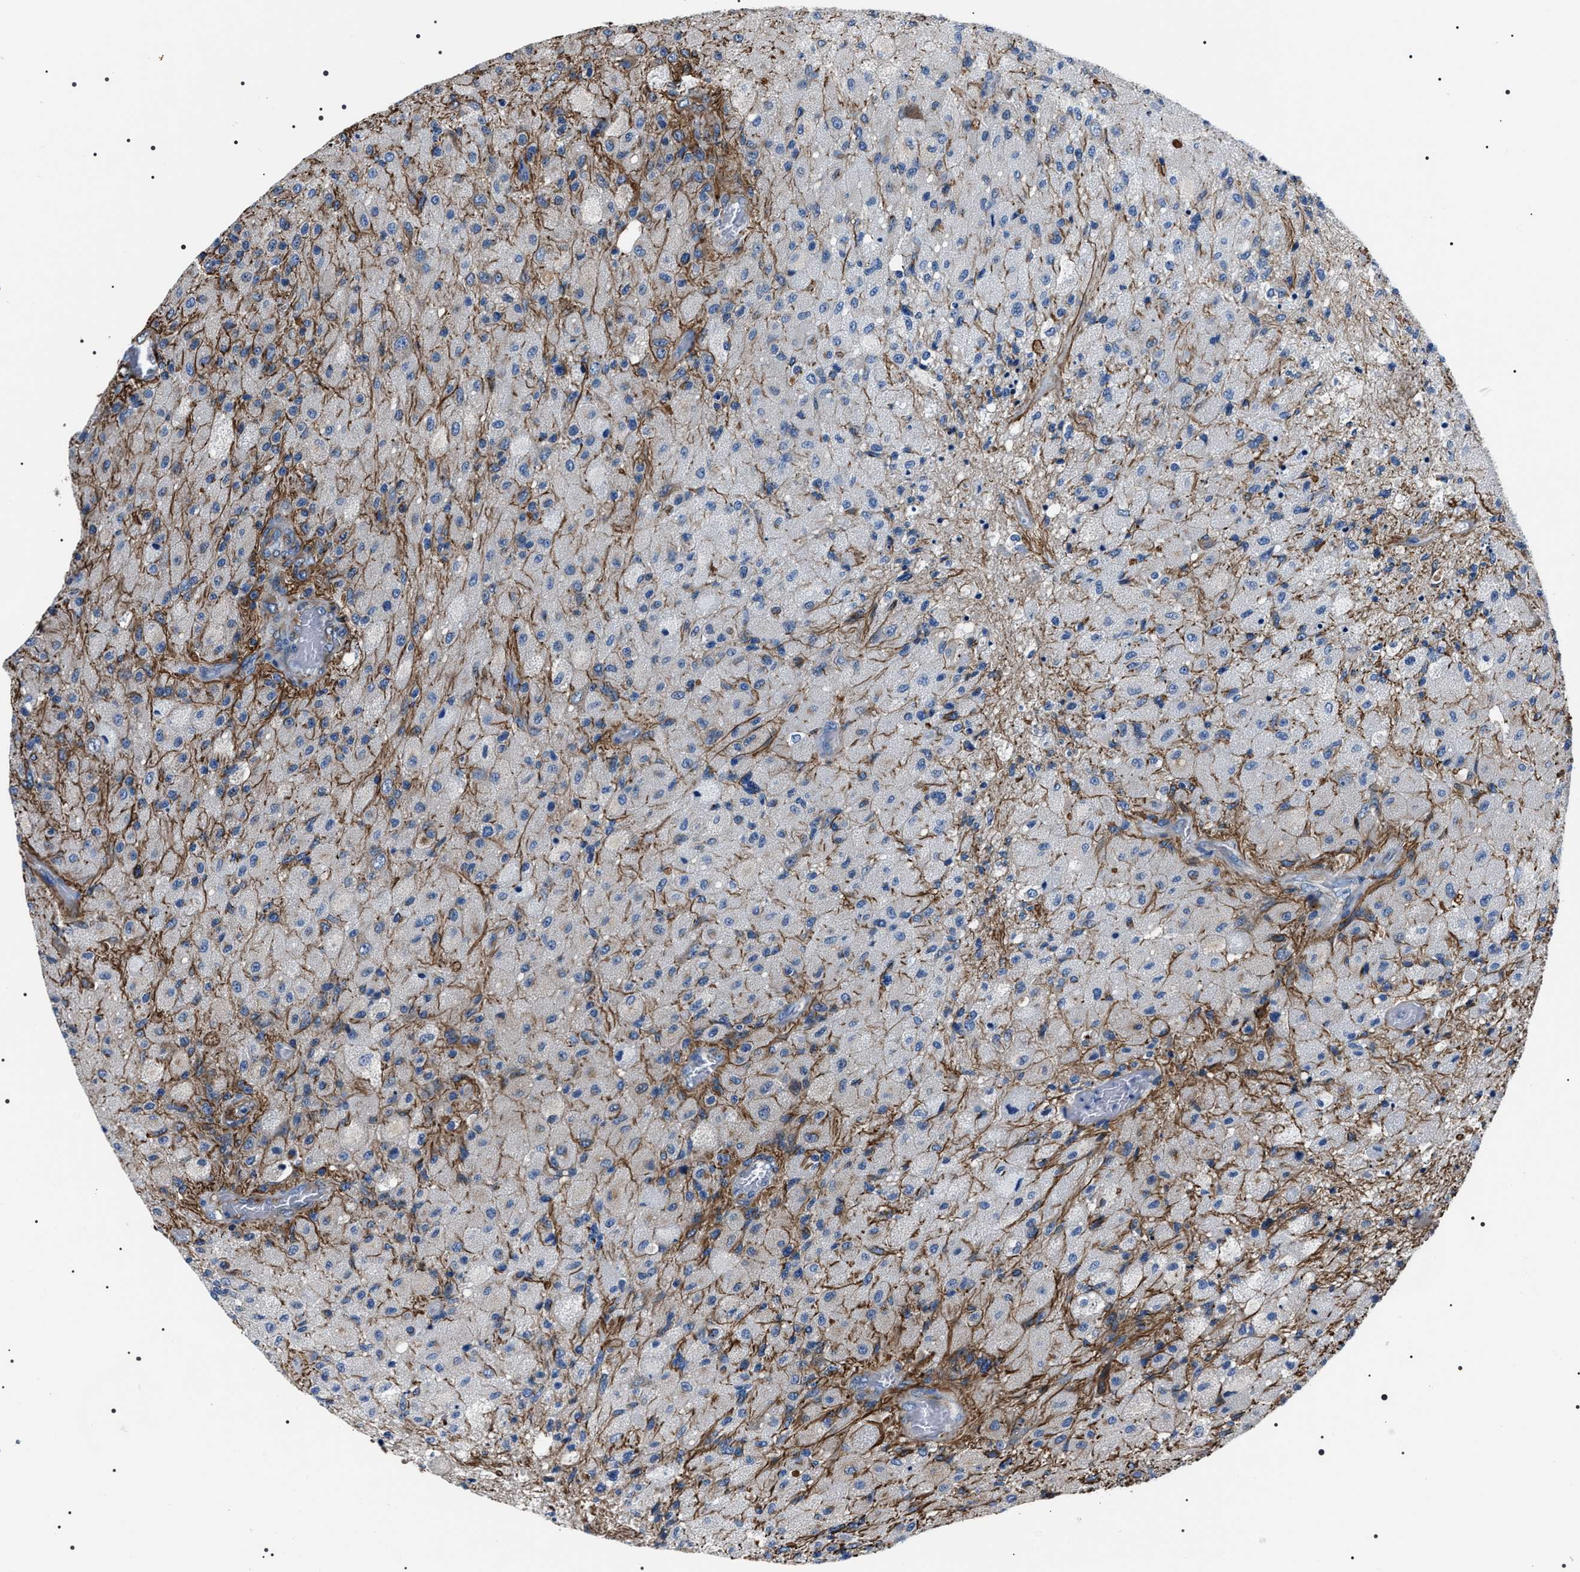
{"staining": {"intensity": "negative", "quantity": "none", "location": "none"}, "tissue": "glioma", "cell_type": "Tumor cells", "image_type": "cancer", "snomed": [{"axis": "morphology", "description": "Normal tissue, NOS"}, {"axis": "morphology", "description": "Glioma, malignant, High grade"}, {"axis": "topography", "description": "Cerebral cortex"}], "caption": "The IHC image has no significant positivity in tumor cells of glioma tissue.", "gene": "BAG2", "patient": {"sex": "male", "age": 77}}